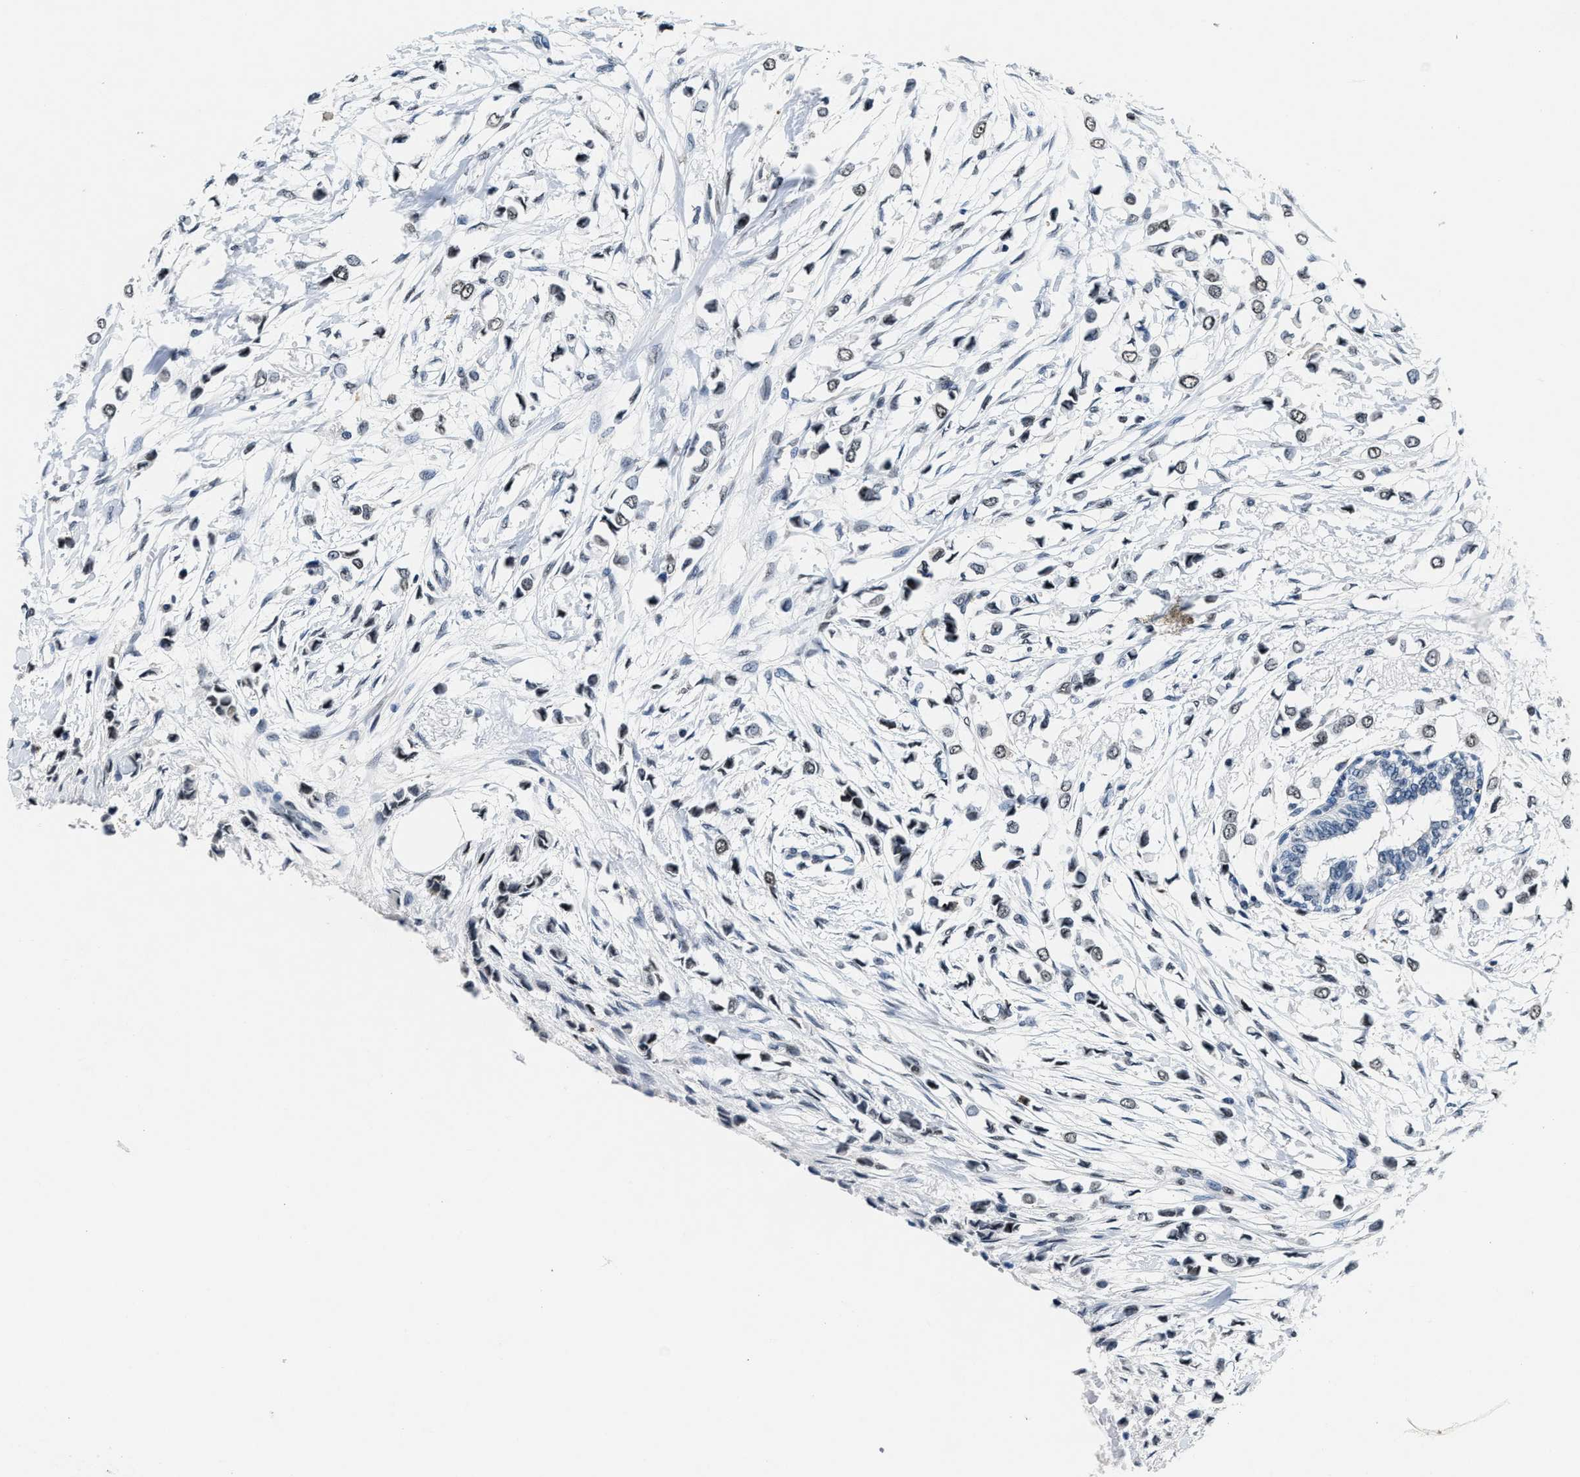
{"staining": {"intensity": "weak", "quantity": "<25%", "location": "nuclear"}, "tissue": "breast cancer", "cell_type": "Tumor cells", "image_type": "cancer", "snomed": [{"axis": "morphology", "description": "Lobular carcinoma"}, {"axis": "topography", "description": "Breast"}], "caption": "Tumor cells are negative for brown protein staining in breast cancer (lobular carcinoma).", "gene": "SUPT16H", "patient": {"sex": "female", "age": 51}}